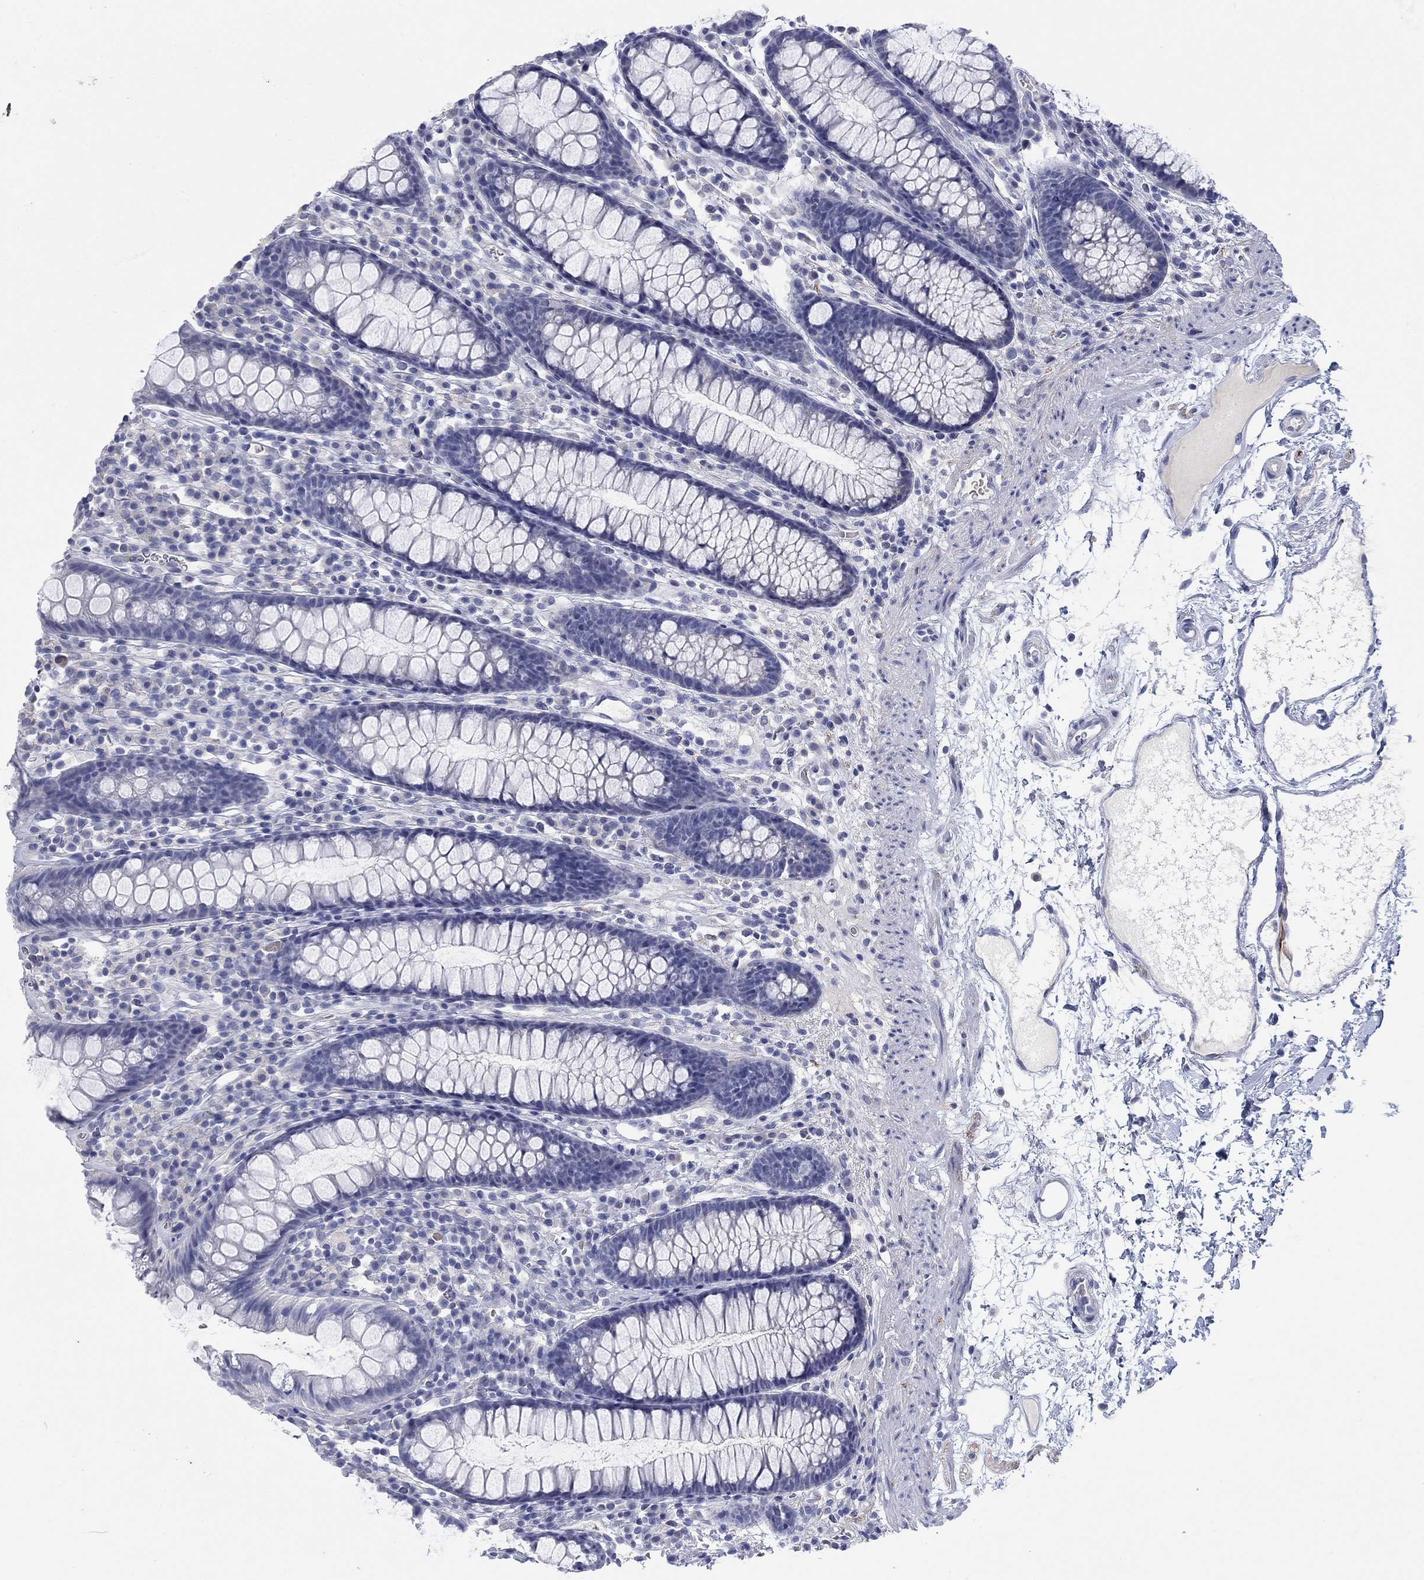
{"staining": {"intensity": "negative", "quantity": "none", "location": "none"}, "tissue": "colon", "cell_type": "Endothelial cells", "image_type": "normal", "snomed": [{"axis": "morphology", "description": "Normal tissue, NOS"}, {"axis": "topography", "description": "Colon"}], "caption": "This is a image of IHC staining of benign colon, which shows no expression in endothelial cells. (DAB (3,3'-diaminobenzidine) immunohistochemistry visualized using brightfield microscopy, high magnification).", "gene": "PTPRZ1", "patient": {"sex": "male", "age": 76}}